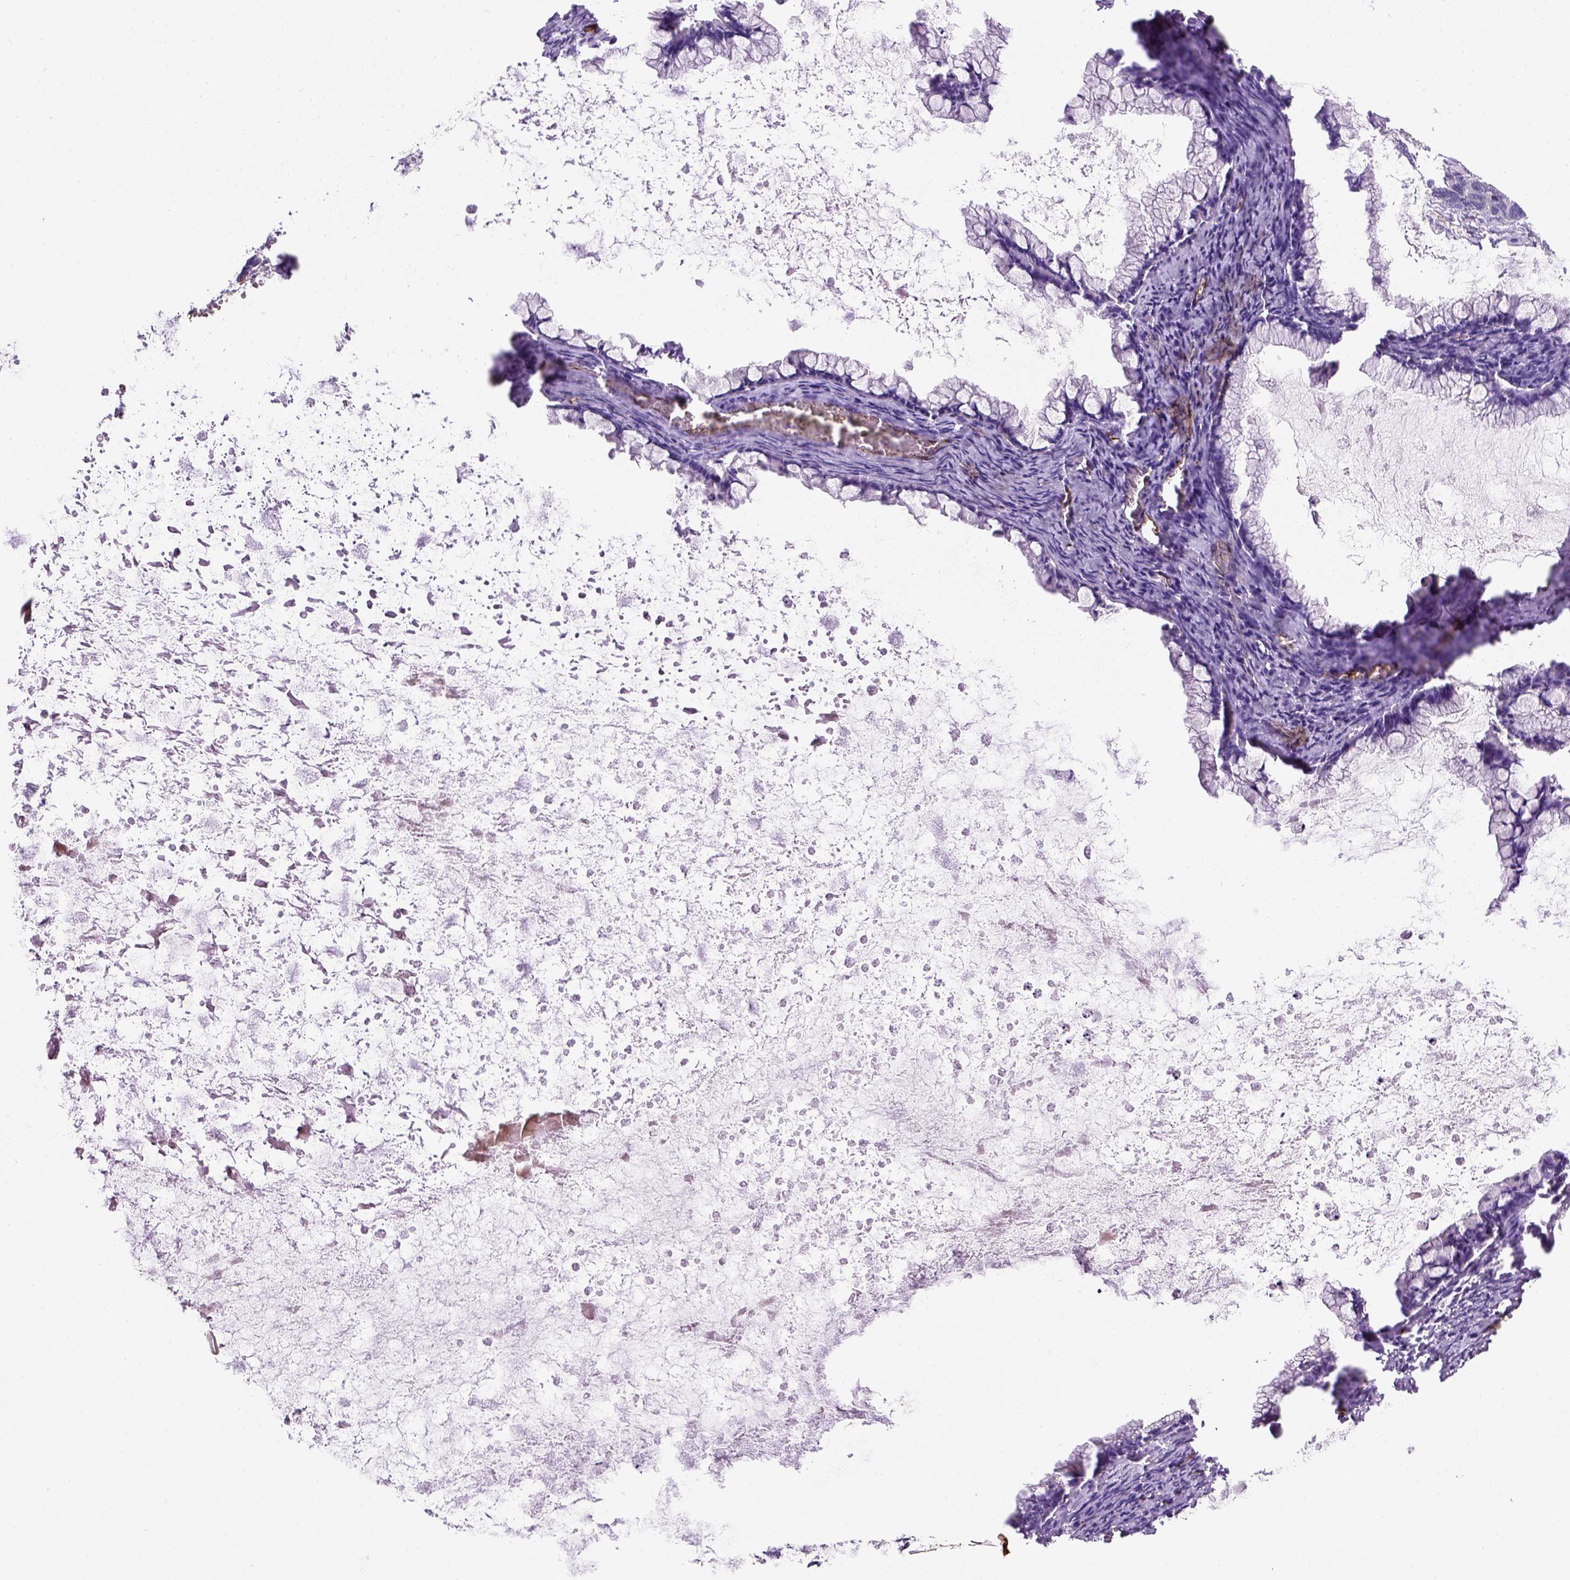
{"staining": {"intensity": "negative", "quantity": "none", "location": "none"}, "tissue": "ovarian cancer", "cell_type": "Tumor cells", "image_type": "cancer", "snomed": [{"axis": "morphology", "description": "Cystadenocarcinoma, mucinous, NOS"}, {"axis": "topography", "description": "Ovary"}], "caption": "The image exhibits no staining of tumor cells in mucinous cystadenocarcinoma (ovarian).", "gene": "VWF", "patient": {"sex": "female", "age": 67}}